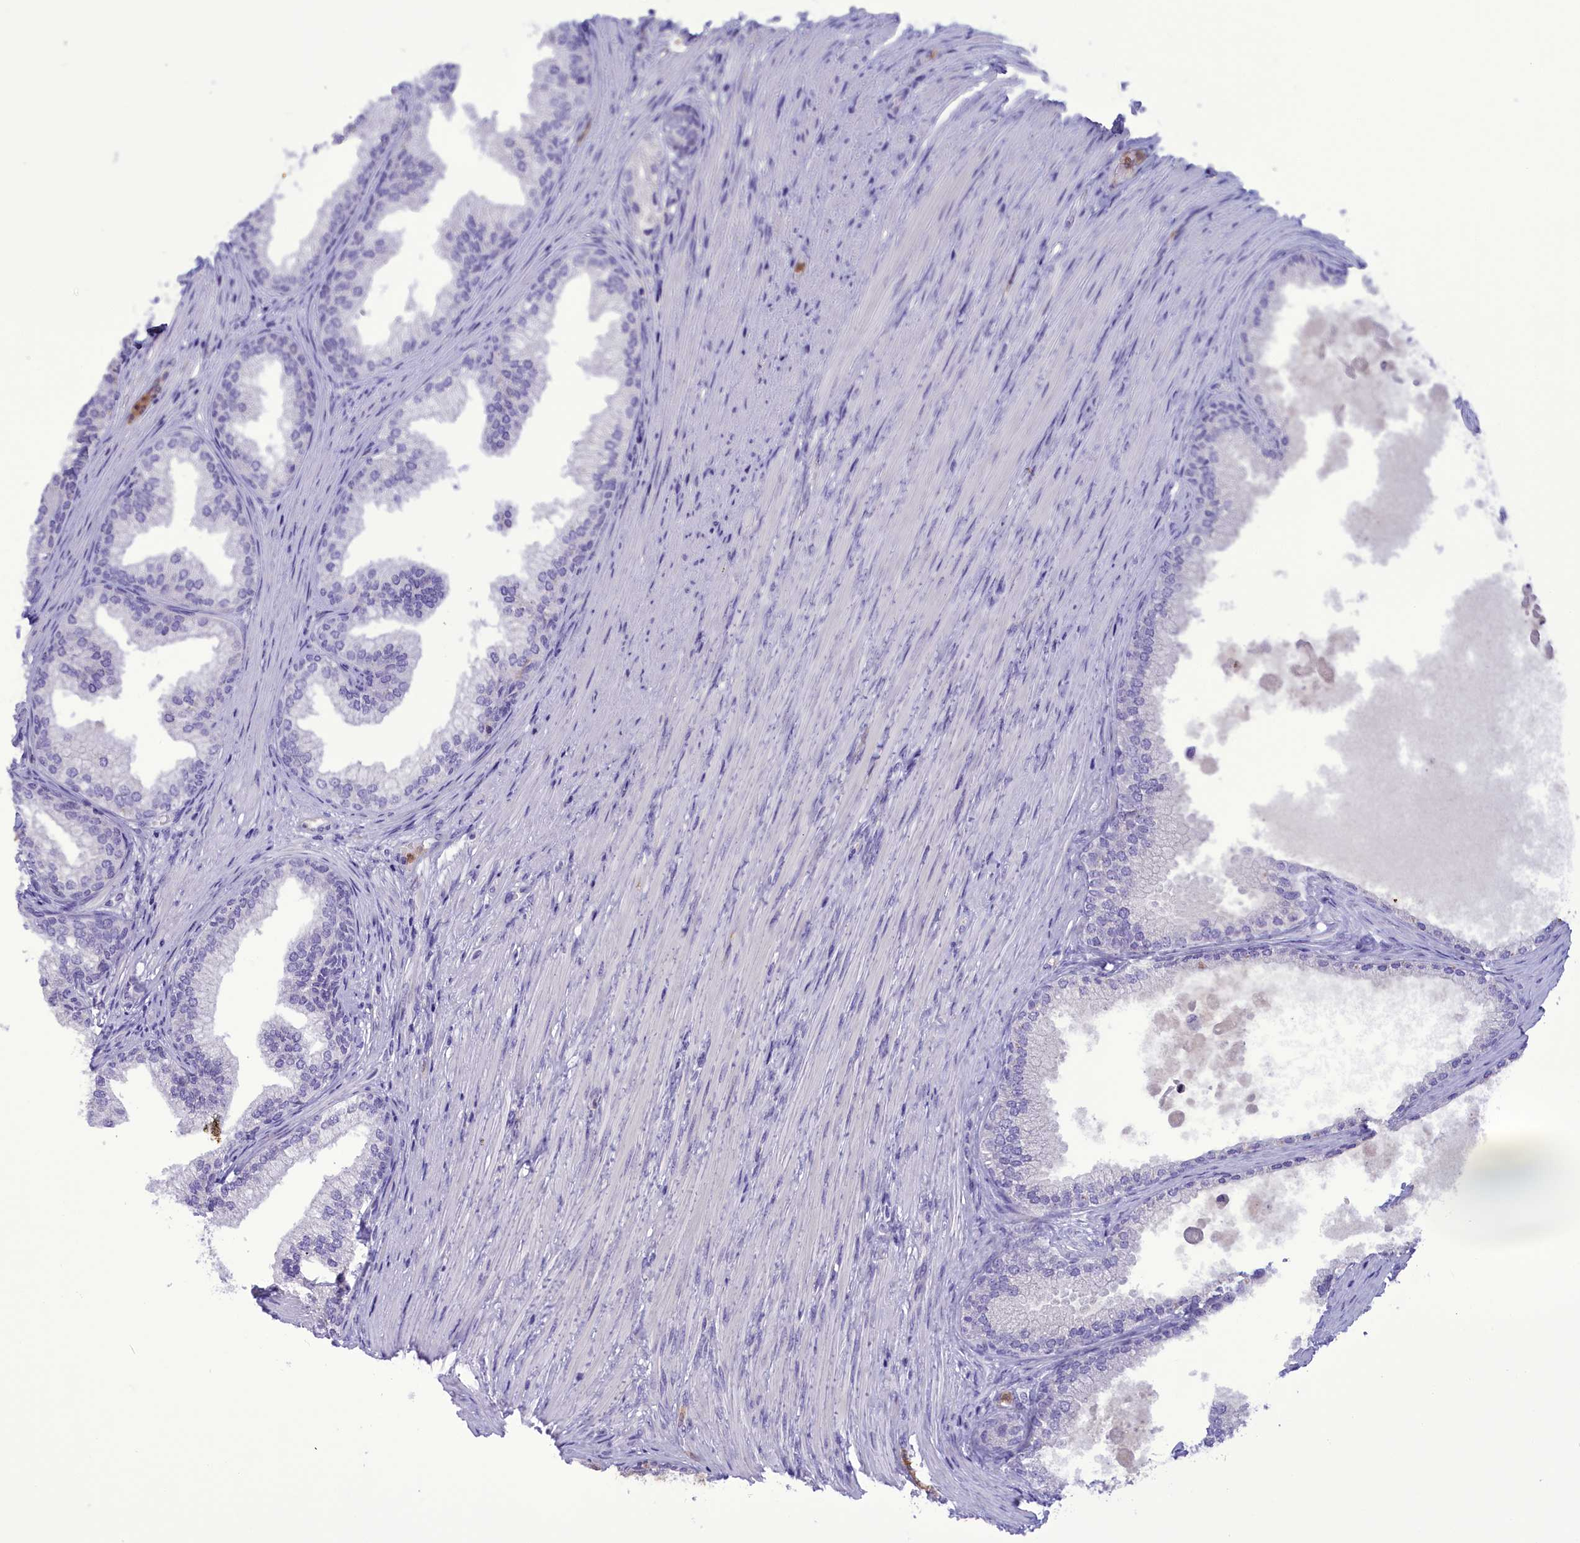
{"staining": {"intensity": "negative", "quantity": "none", "location": "none"}, "tissue": "prostate", "cell_type": "Glandular cells", "image_type": "normal", "snomed": [{"axis": "morphology", "description": "Normal tissue, NOS"}, {"axis": "topography", "description": "Prostate"}], "caption": "Micrograph shows no protein positivity in glandular cells of benign prostate.", "gene": "FAM149B1", "patient": {"sex": "male", "age": 76}}